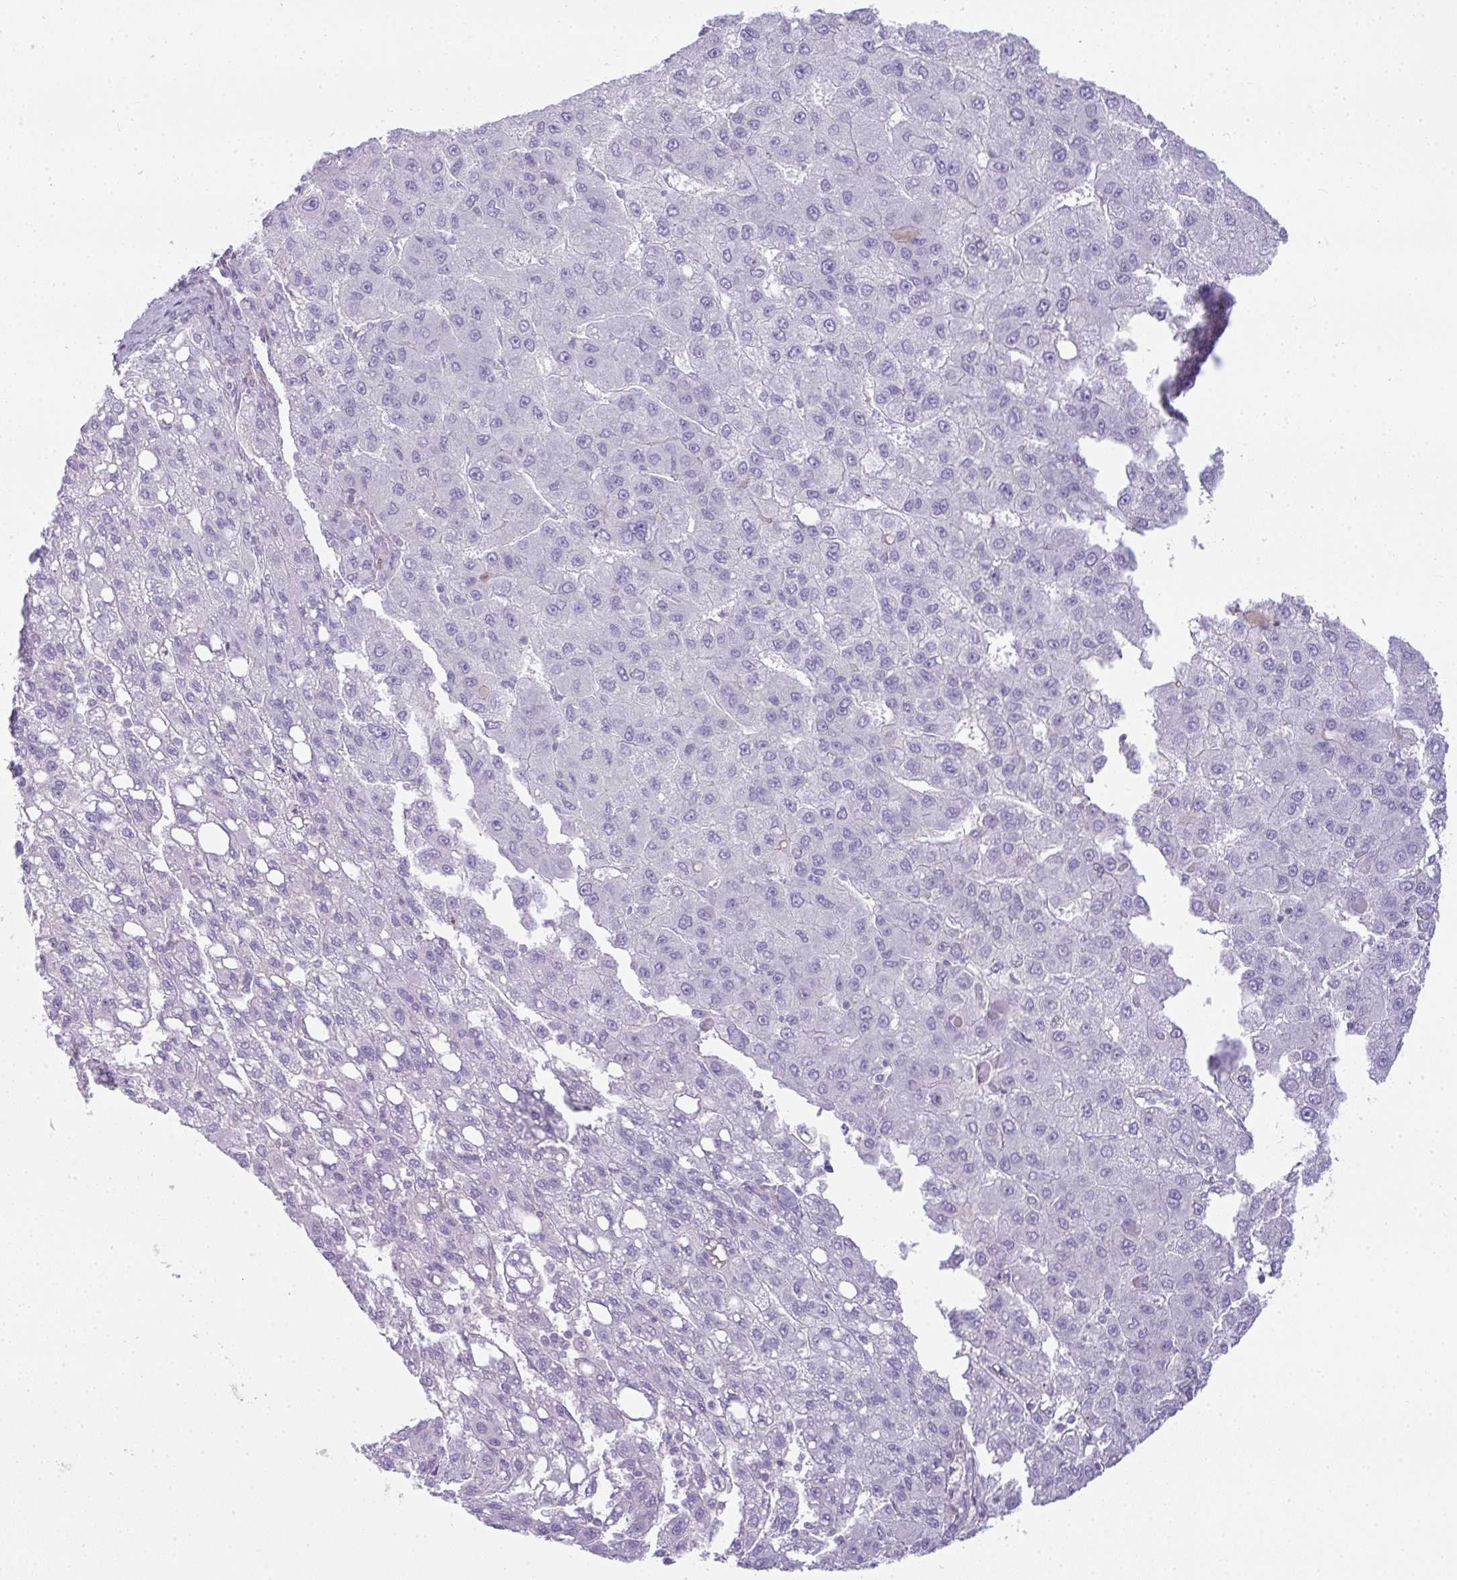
{"staining": {"intensity": "negative", "quantity": "none", "location": "none"}, "tissue": "liver cancer", "cell_type": "Tumor cells", "image_type": "cancer", "snomed": [{"axis": "morphology", "description": "Carcinoma, Hepatocellular, NOS"}, {"axis": "topography", "description": "Liver"}], "caption": "Liver cancer stained for a protein using immunohistochemistry reveals no positivity tumor cells.", "gene": "CDRT15", "patient": {"sex": "female", "age": 82}}